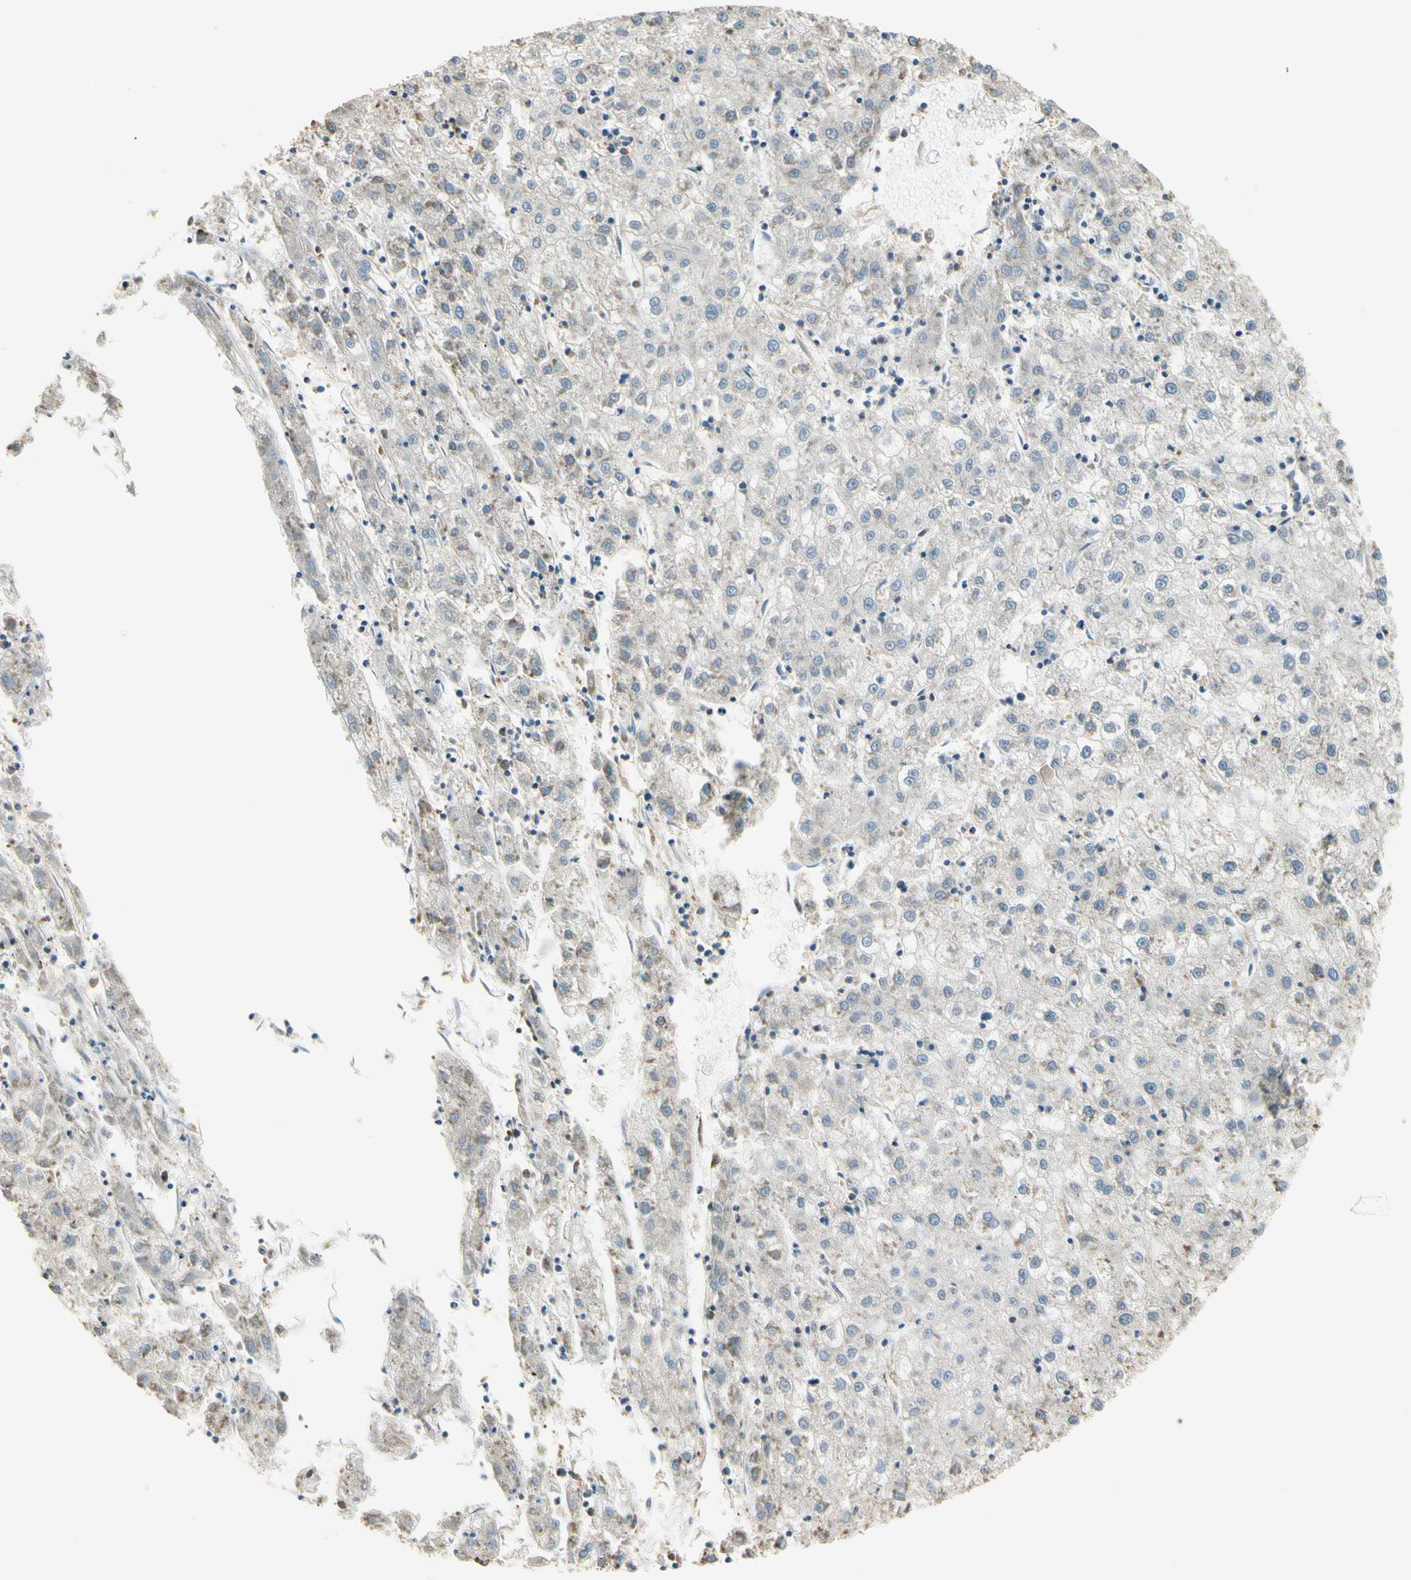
{"staining": {"intensity": "negative", "quantity": "none", "location": "none"}, "tissue": "liver cancer", "cell_type": "Tumor cells", "image_type": "cancer", "snomed": [{"axis": "morphology", "description": "Carcinoma, Hepatocellular, NOS"}, {"axis": "topography", "description": "Liver"}], "caption": "A micrograph of human liver cancer is negative for staining in tumor cells. (Brightfield microscopy of DAB (3,3'-diaminobenzidine) immunohistochemistry at high magnification).", "gene": "PLXNA1", "patient": {"sex": "male", "age": 72}}